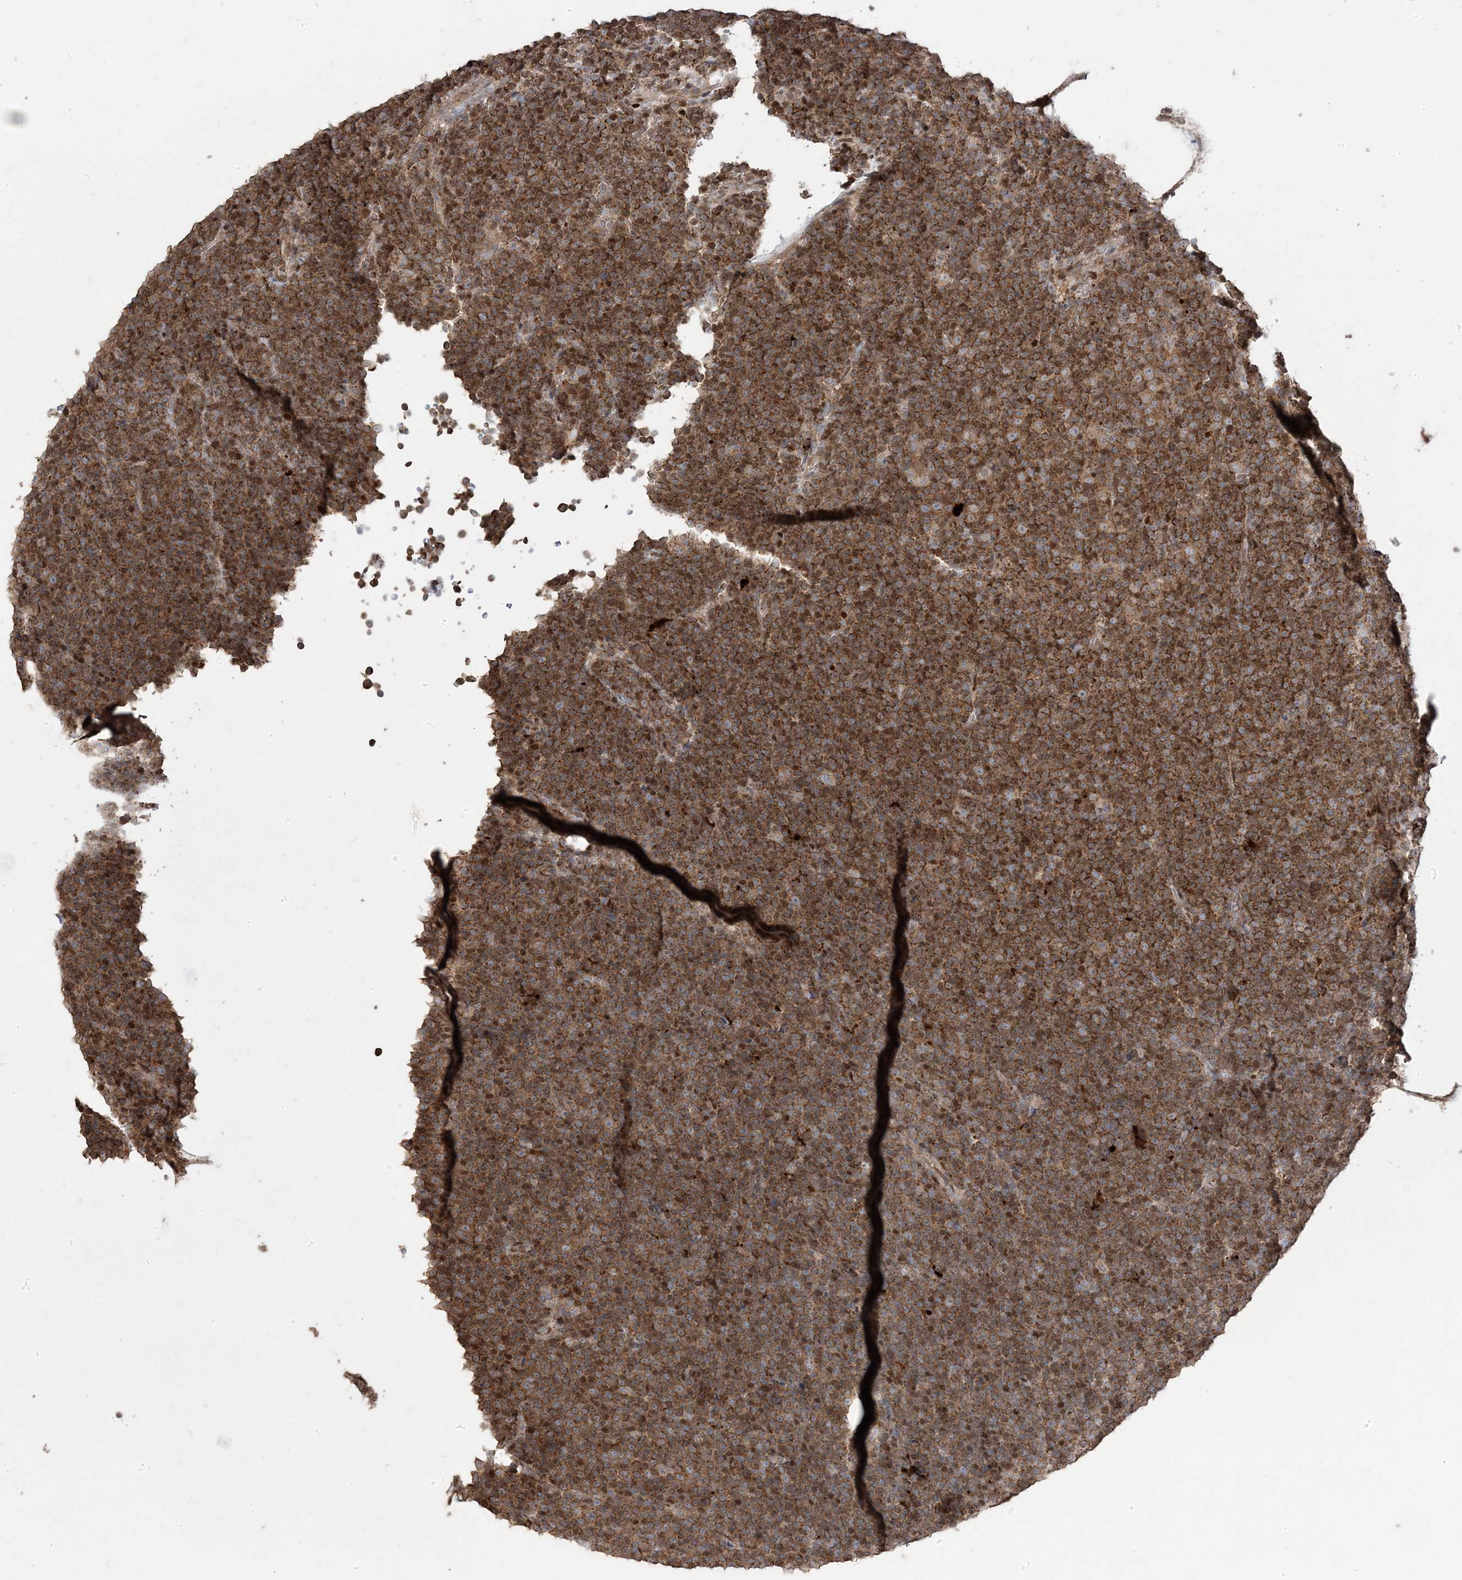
{"staining": {"intensity": "strong", "quantity": ">75%", "location": "cytoplasmic/membranous"}, "tissue": "lymphoma", "cell_type": "Tumor cells", "image_type": "cancer", "snomed": [{"axis": "morphology", "description": "Malignant lymphoma, non-Hodgkin's type, Low grade"}, {"axis": "topography", "description": "Lymph node"}], "caption": "Strong cytoplasmic/membranous protein staining is identified in about >75% of tumor cells in lymphoma.", "gene": "PPOX", "patient": {"sex": "female", "age": 67}}